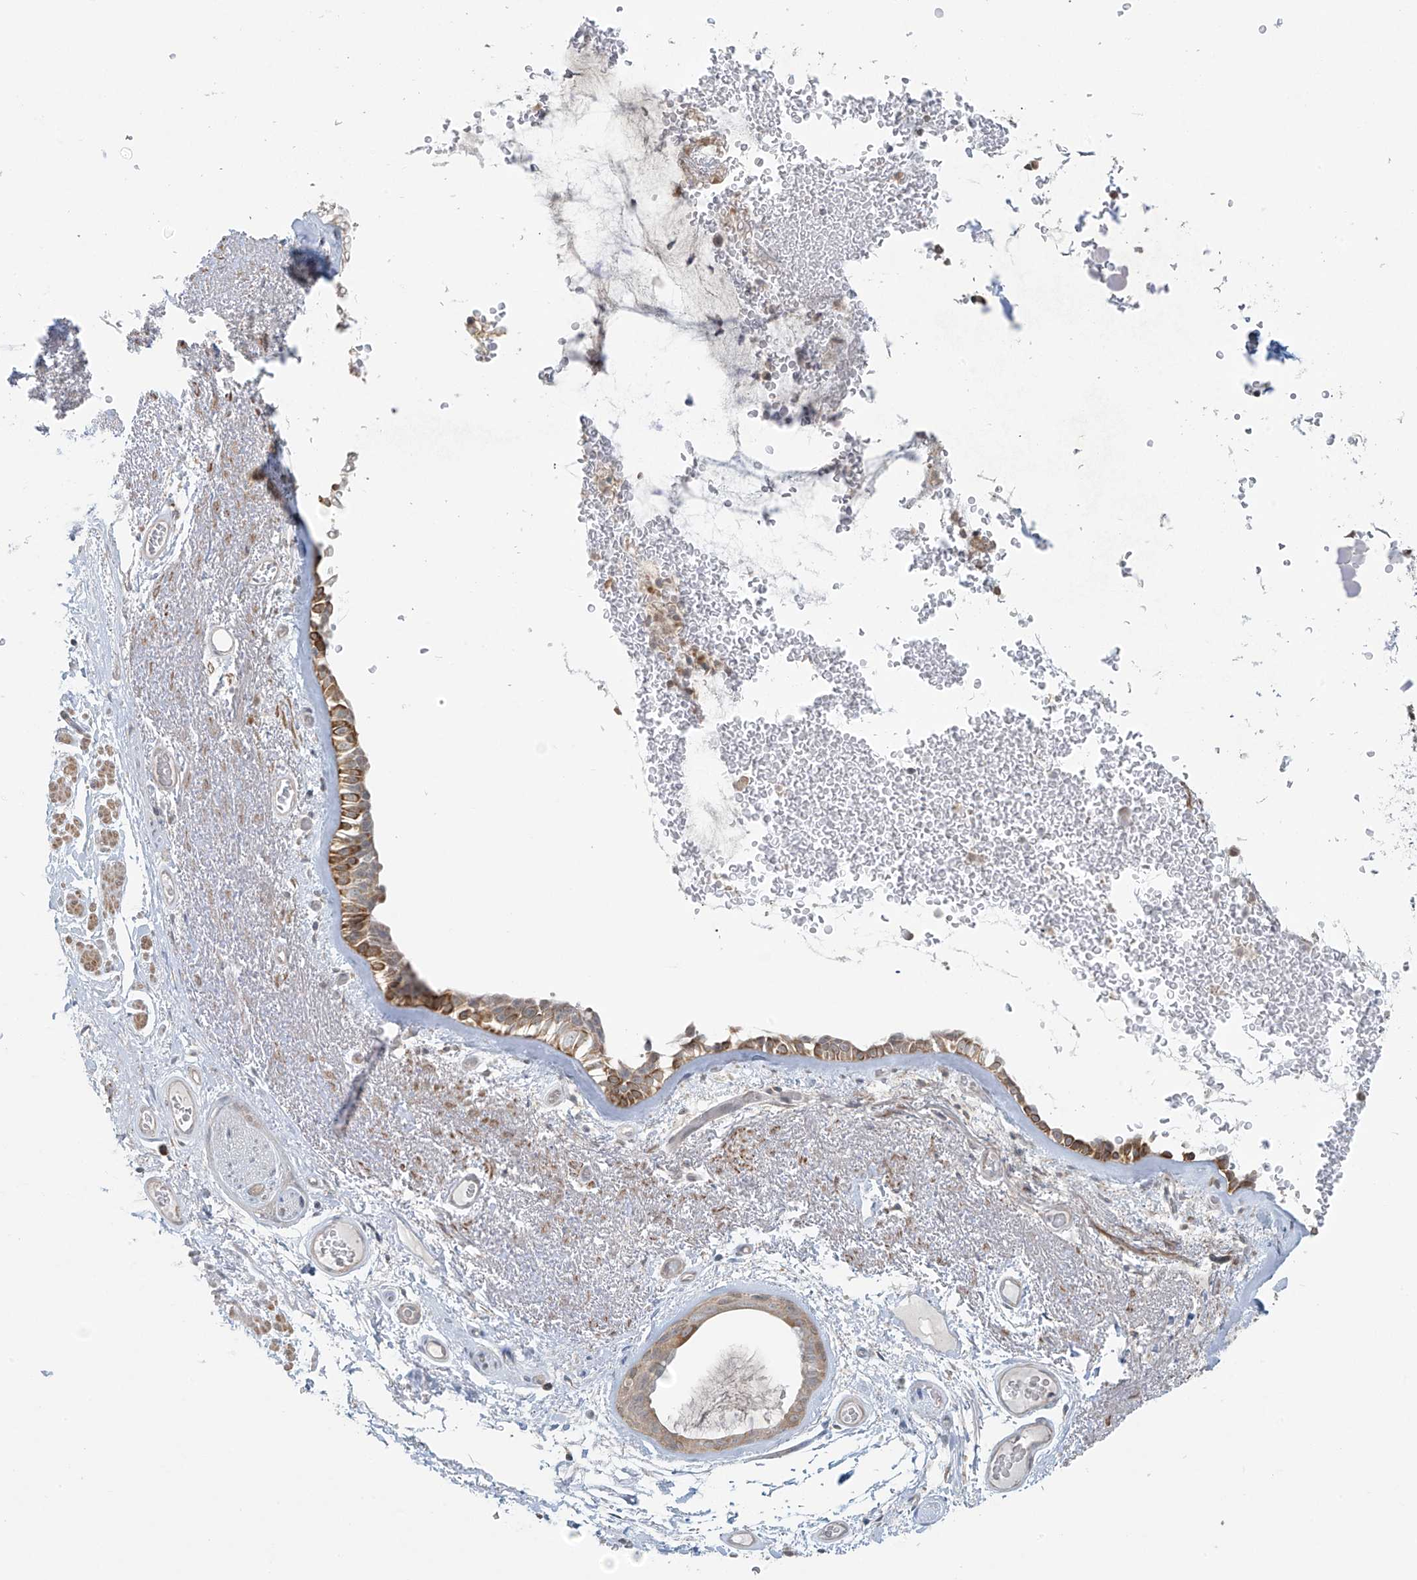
{"staining": {"intensity": "moderate", "quantity": ">75%", "location": "cytoplasmic/membranous"}, "tissue": "bronchus", "cell_type": "Respiratory epithelial cells", "image_type": "normal", "snomed": [{"axis": "morphology", "description": "Normal tissue, NOS"}, {"axis": "morphology", "description": "Squamous cell carcinoma, NOS"}, {"axis": "topography", "description": "Lymph node"}, {"axis": "topography", "description": "Bronchus"}, {"axis": "topography", "description": "Lung"}], "caption": "The image exhibits staining of benign bronchus, revealing moderate cytoplasmic/membranous protein staining (brown color) within respiratory epithelial cells.", "gene": "HDDC2", "patient": {"sex": "male", "age": 66}}